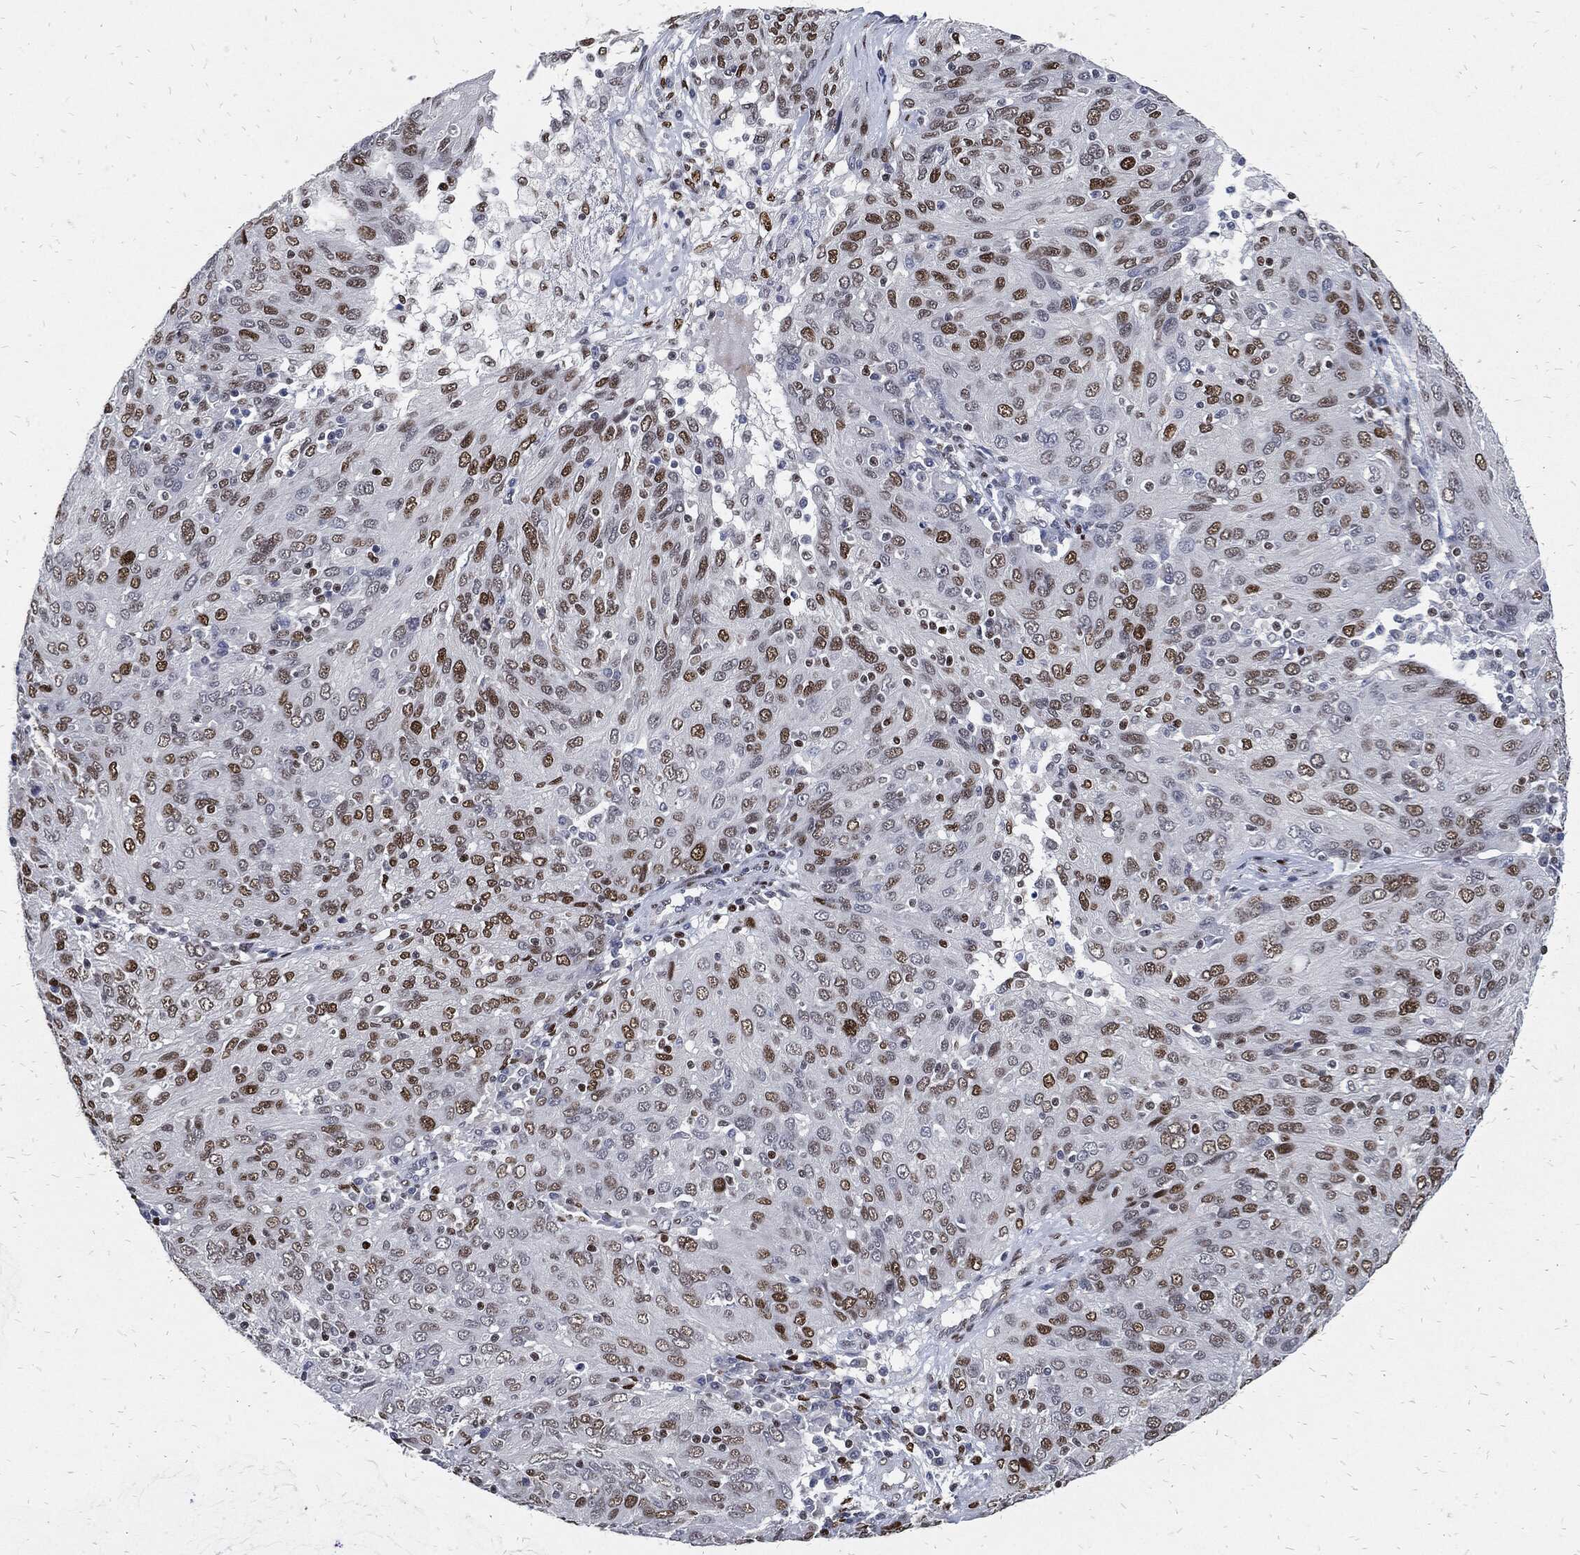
{"staining": {"intensity": "moderate", "quantity": "25%-75%", "location": "nuclear"}, "tissue": "ovarian cancer", "cell_type": "Tumor cells", "image_type": "cancer", "snomed": [{"axis": "morphology", "description": "Carcinoma, endometroid"}, {"axis": "topography", "description": "Ovary"}], "caption": "Human ovarian endometroid carcinoma stained for a protein (brown) displays moderate nuclear positive expression in approximately 25%-75% of tumor cells.", "gene": "JUN", "patient": {"sex": "female", "age": 50}}